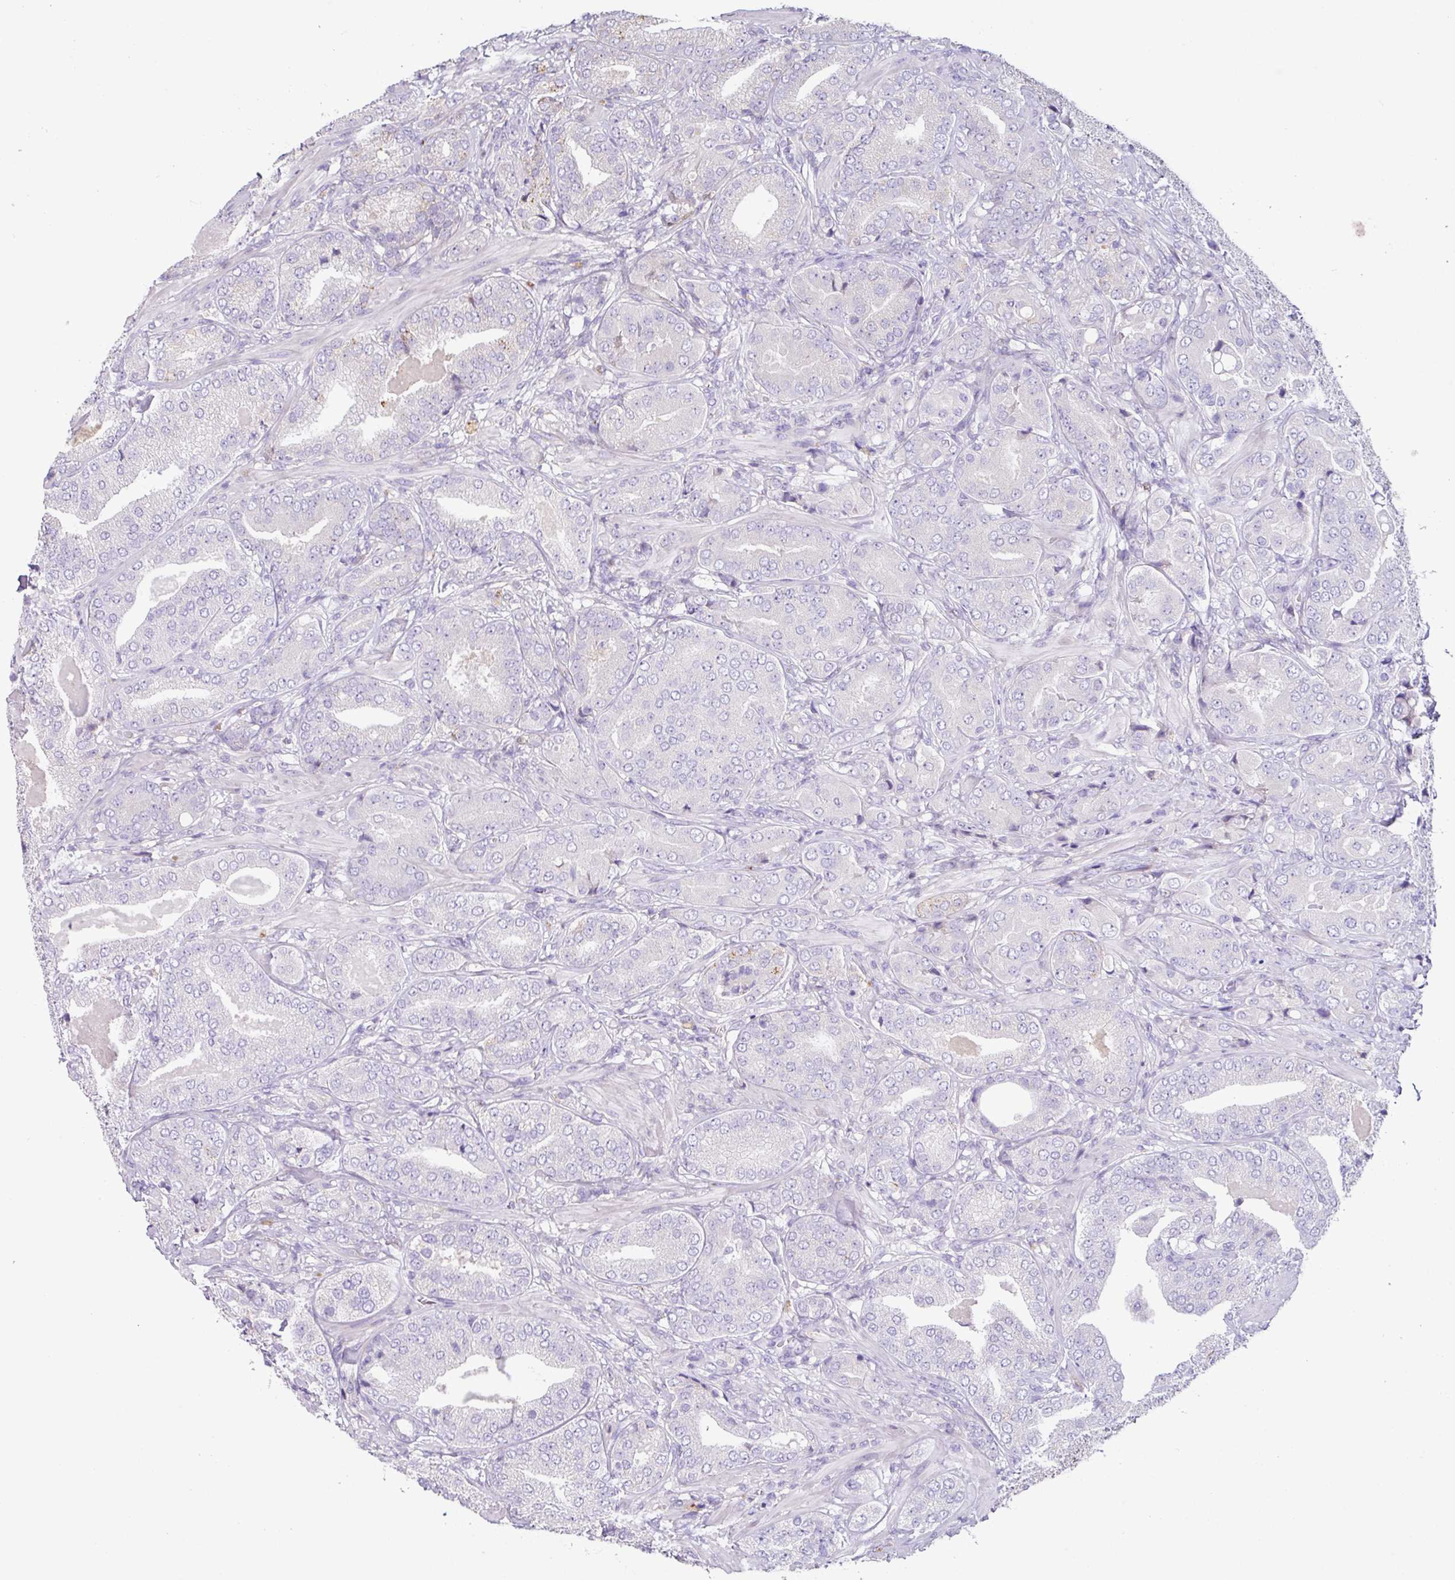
{"staining": {"intensity": "negative", "quantity": "none", "location": "none"}, "tissue": "prostate cancer", "cell_type": "Tumor cells", "image_type": "cancer", "snomed": [{"axis": "morphology", "description": "Adenocarcinoma, High grade"}, {"axis": "topography", "description": "Prostate"}], "caption": "The image exhibits no significant expression in tumor cells of adenocarcinoma (high-grade) (prostate). (IHC, brightfield microscopy, high magnification).", "gene": "ZG16", "patient": {"sex": "male", "age": 63}}